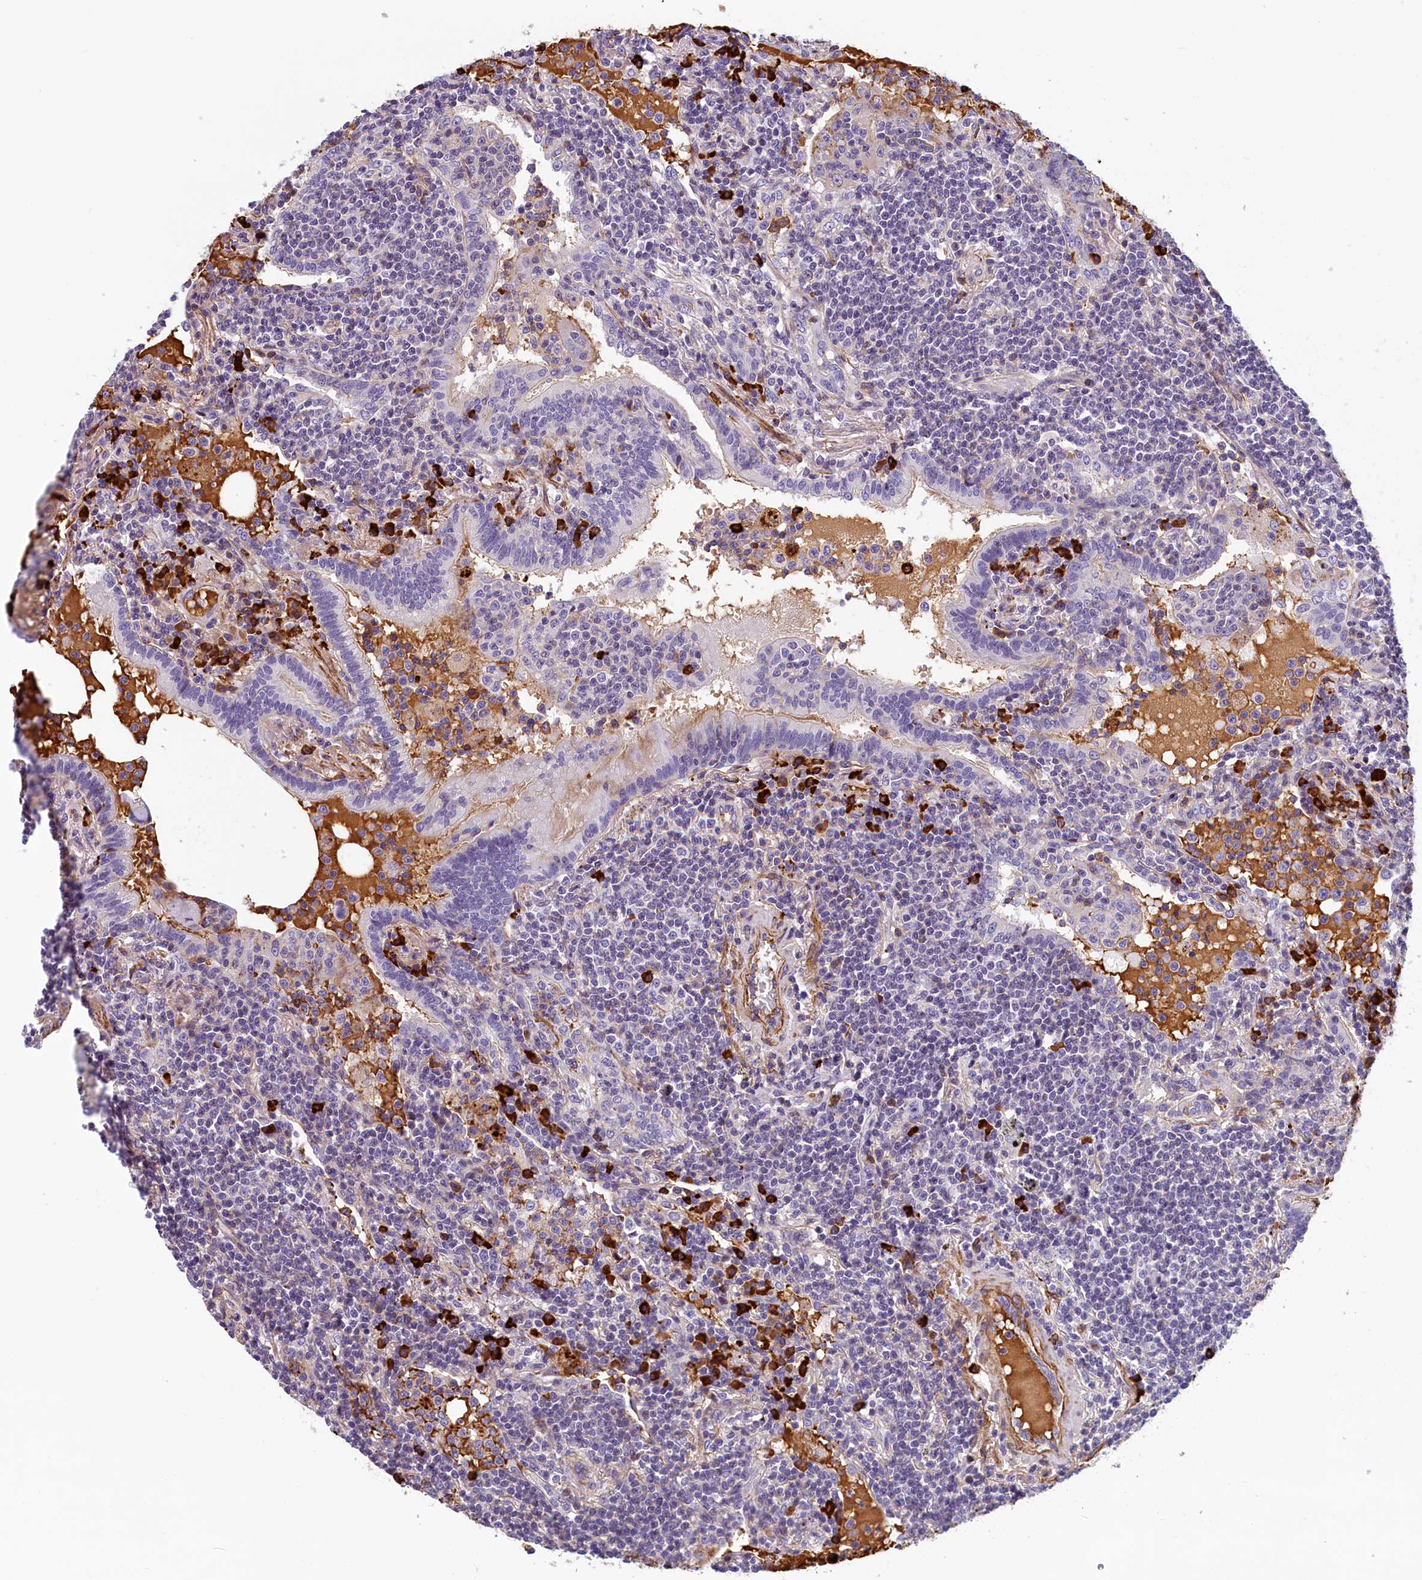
{"staining": {"intensity": "negative", "quantity": "none", "location": "none"}, "tissue": "lymphoma", "cell_type": "Tumor cells", "image_type": "cancer", "snomed": [{"axis": "morphology", "description": "Malignant lymphoma, non-Hodgkin's type, Low grade"}, {"axis": "topography", "description": "Lung"}], "caption": "The immunohistochemistry (IHC) histopathology image has no significant positivity in tumor cells of lymphoma tissue. The staining is performed using DAB brown chromogen with nuclei counter-stained in using hematoxylin.", "gene": "BCL2L13", "patient": {"sex": "female", "age": 71}}